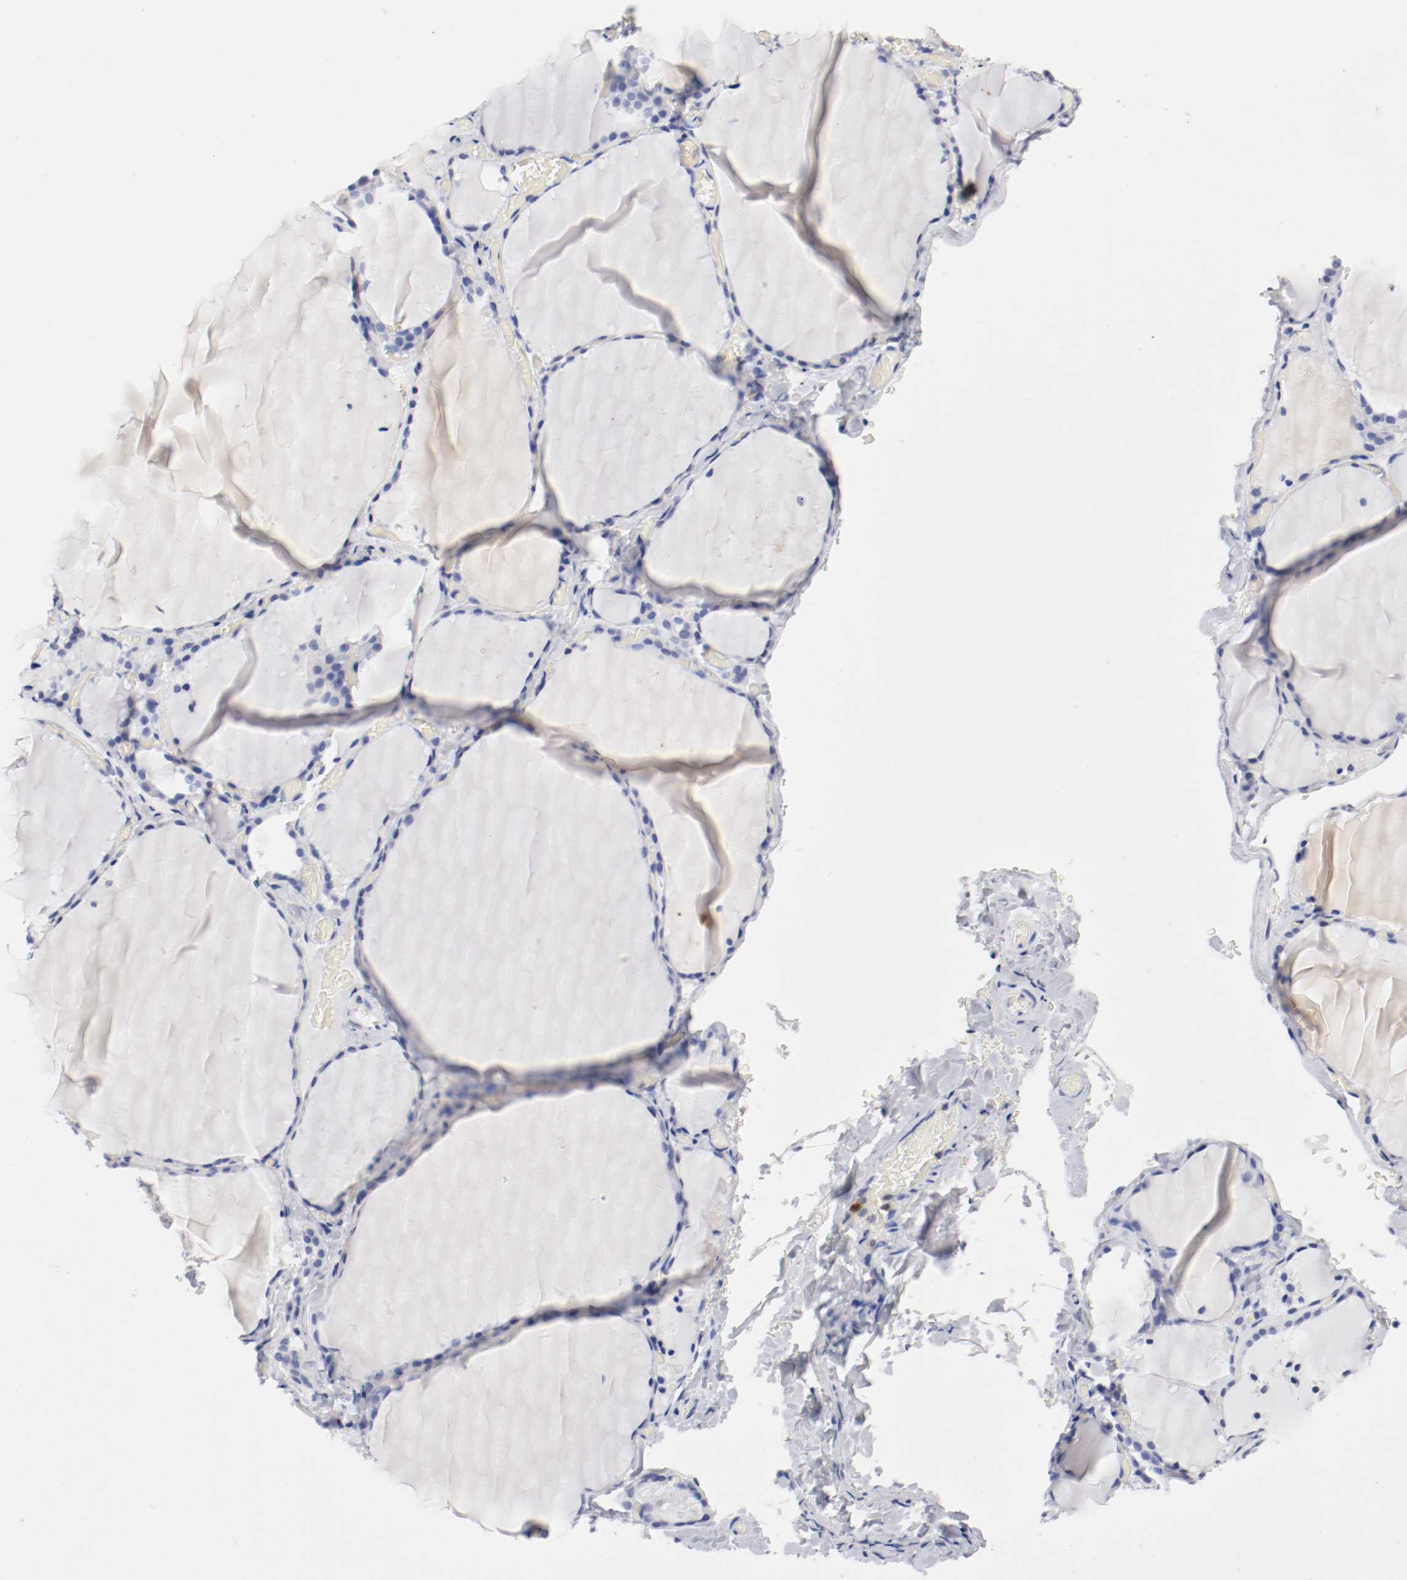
{"staining": {"intensity": "negative", "quantity": "none", "location": "none"}, "tissue": "thyroid gland", "cell_type": "Glandular cells", "image_type": "normal", "snomed": [{"axis": "morphology", "description": "Normal tissue, NOS"}, {"axis": "topography", "description": "Thyroid gland"}], "caption": "This is a micrograph of IHC staining of unremarkable thyroid gland, which shows no positivity in glandular cells.", "gene": "ITGAX", "patient": {"sex": "female", "age": 22}}